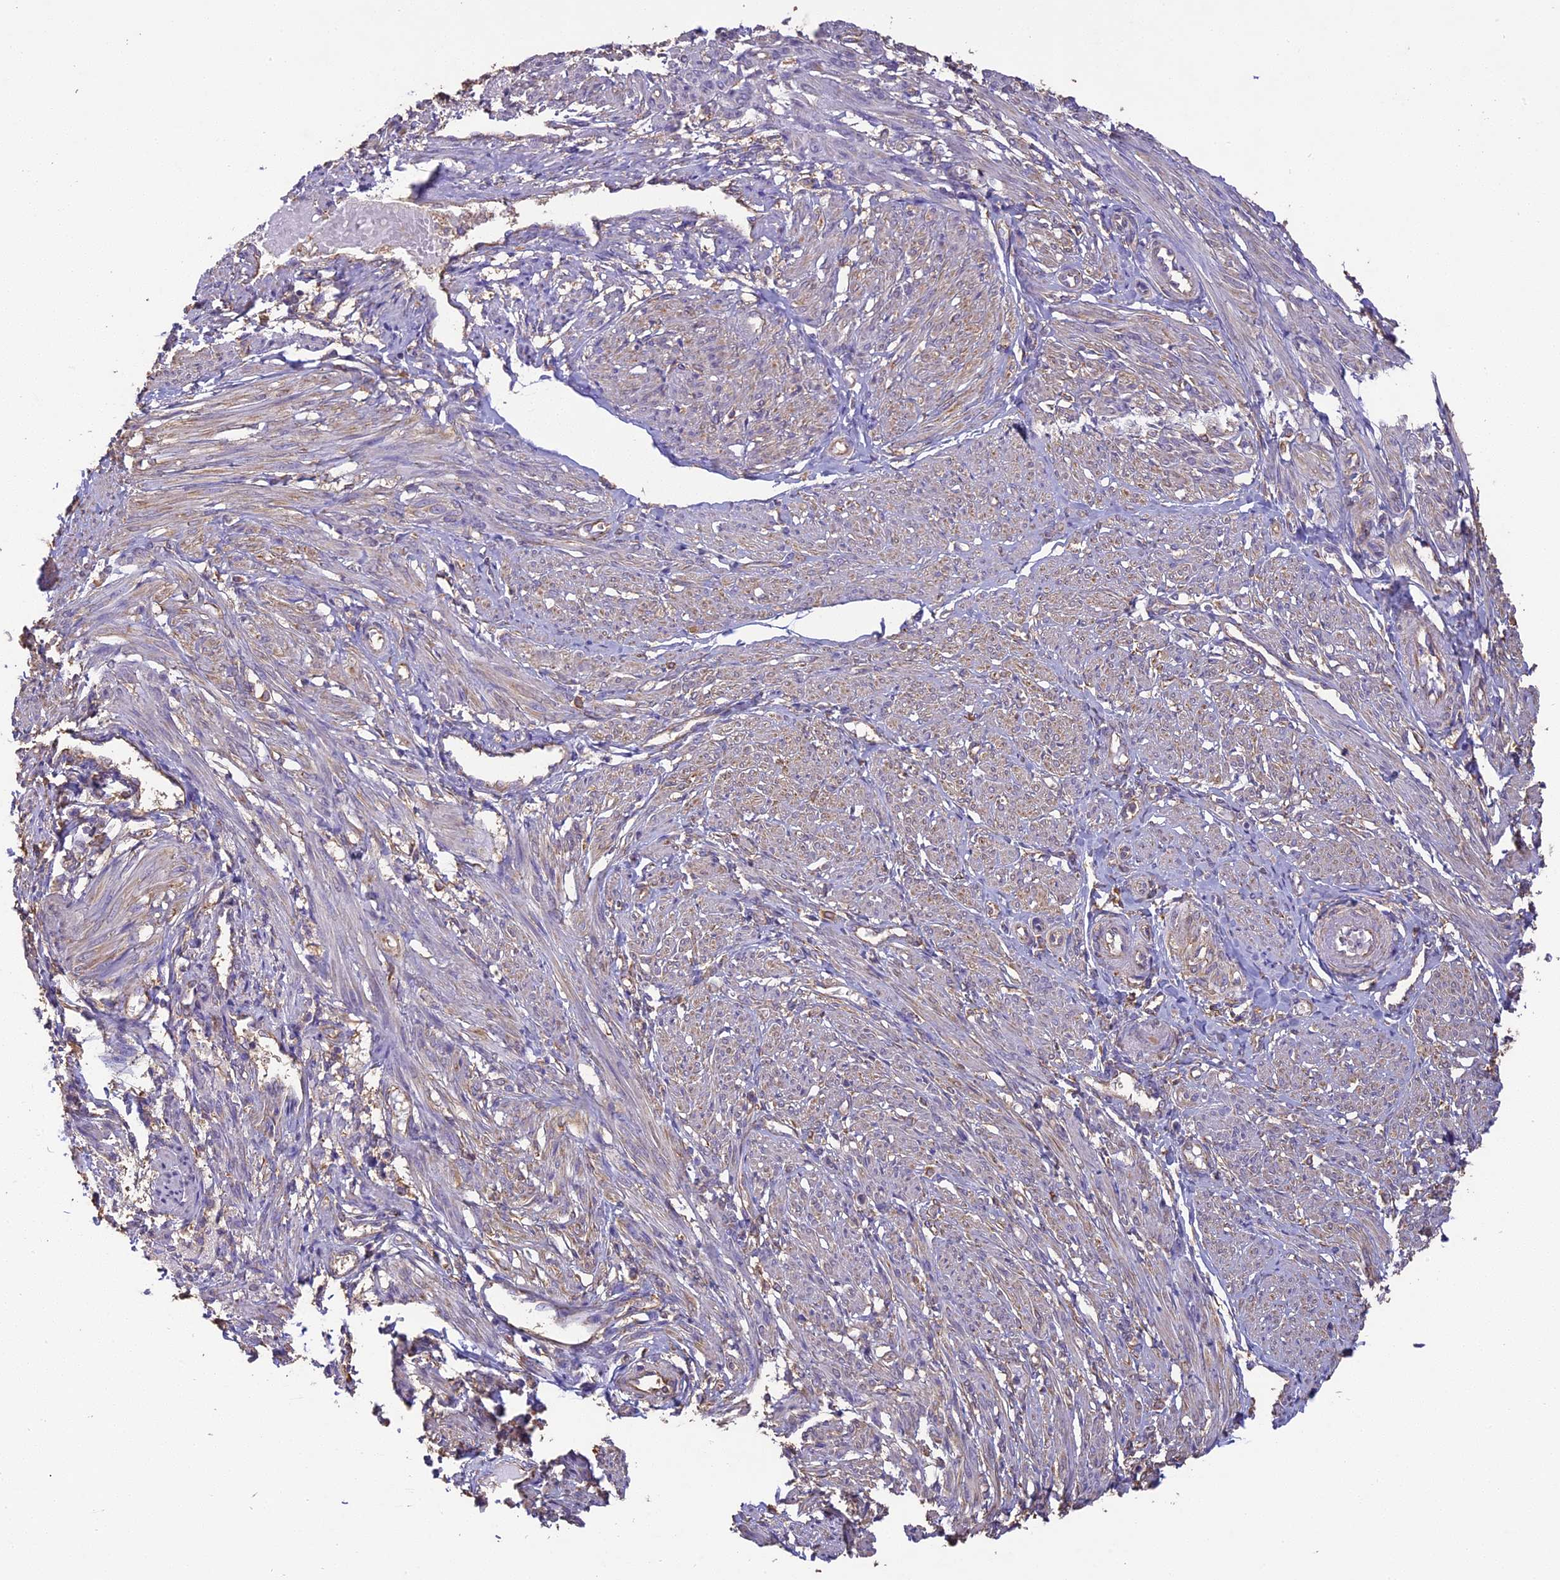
{"staining": {"intensity": "weak", "quantity": "25%-75%", "location": "cytoplasmic/membranous"}, "tissue": "smooth muscle", "cell_type": "Smooth muscle cells", "image_type": "normal", "snomed": [{"axis": "morphology", "description": "Normal tissue, NOS"}, {"axis": "topography", "description": "Smooth muscle"}], "caption": "IHC of normal human smooth muscle exhibits low levels of weak cytoplasmic/membranous staining in about 25%-75% of smooth muscle cells.", "gene": "ARHGAP19", "patient": {"sex": "female", "age": 39}}